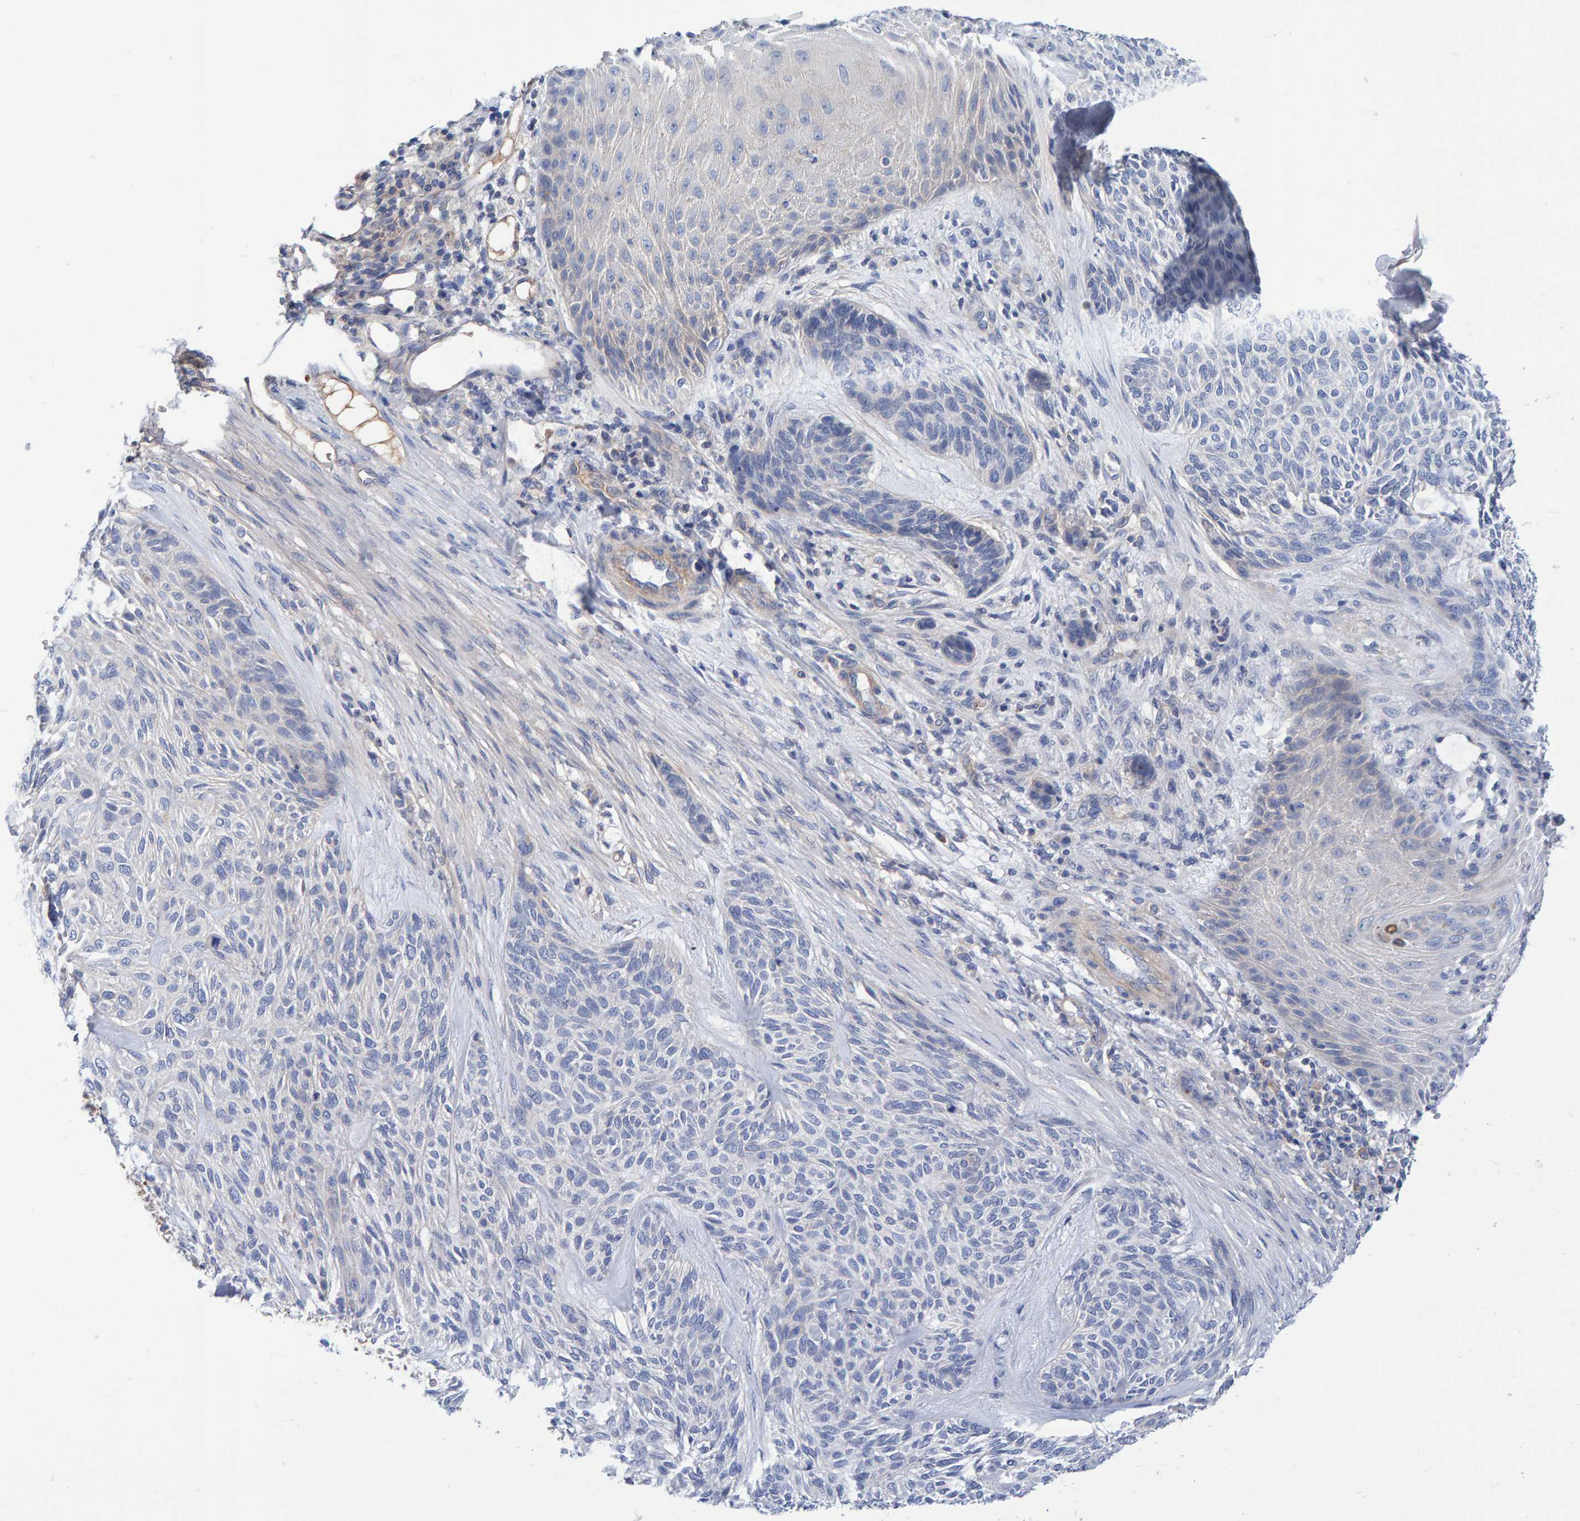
{"staining": {"intensity": "negative", "quantity": "none", "location": "none"}, "tissue": "skin cancer", "cell_type": "Tumor cells", "image_type": "cancer", "snomed": [{"axis": "morphology", "description": "Basal cell carcinoma"}, {"axis": "topography", "description": "Skin"}], "caption": "IHC of skin cancer demonstrates no expression in tumor cells.", "gene": "EFR3A", "patient": {"sex": "male", "age": 55}}